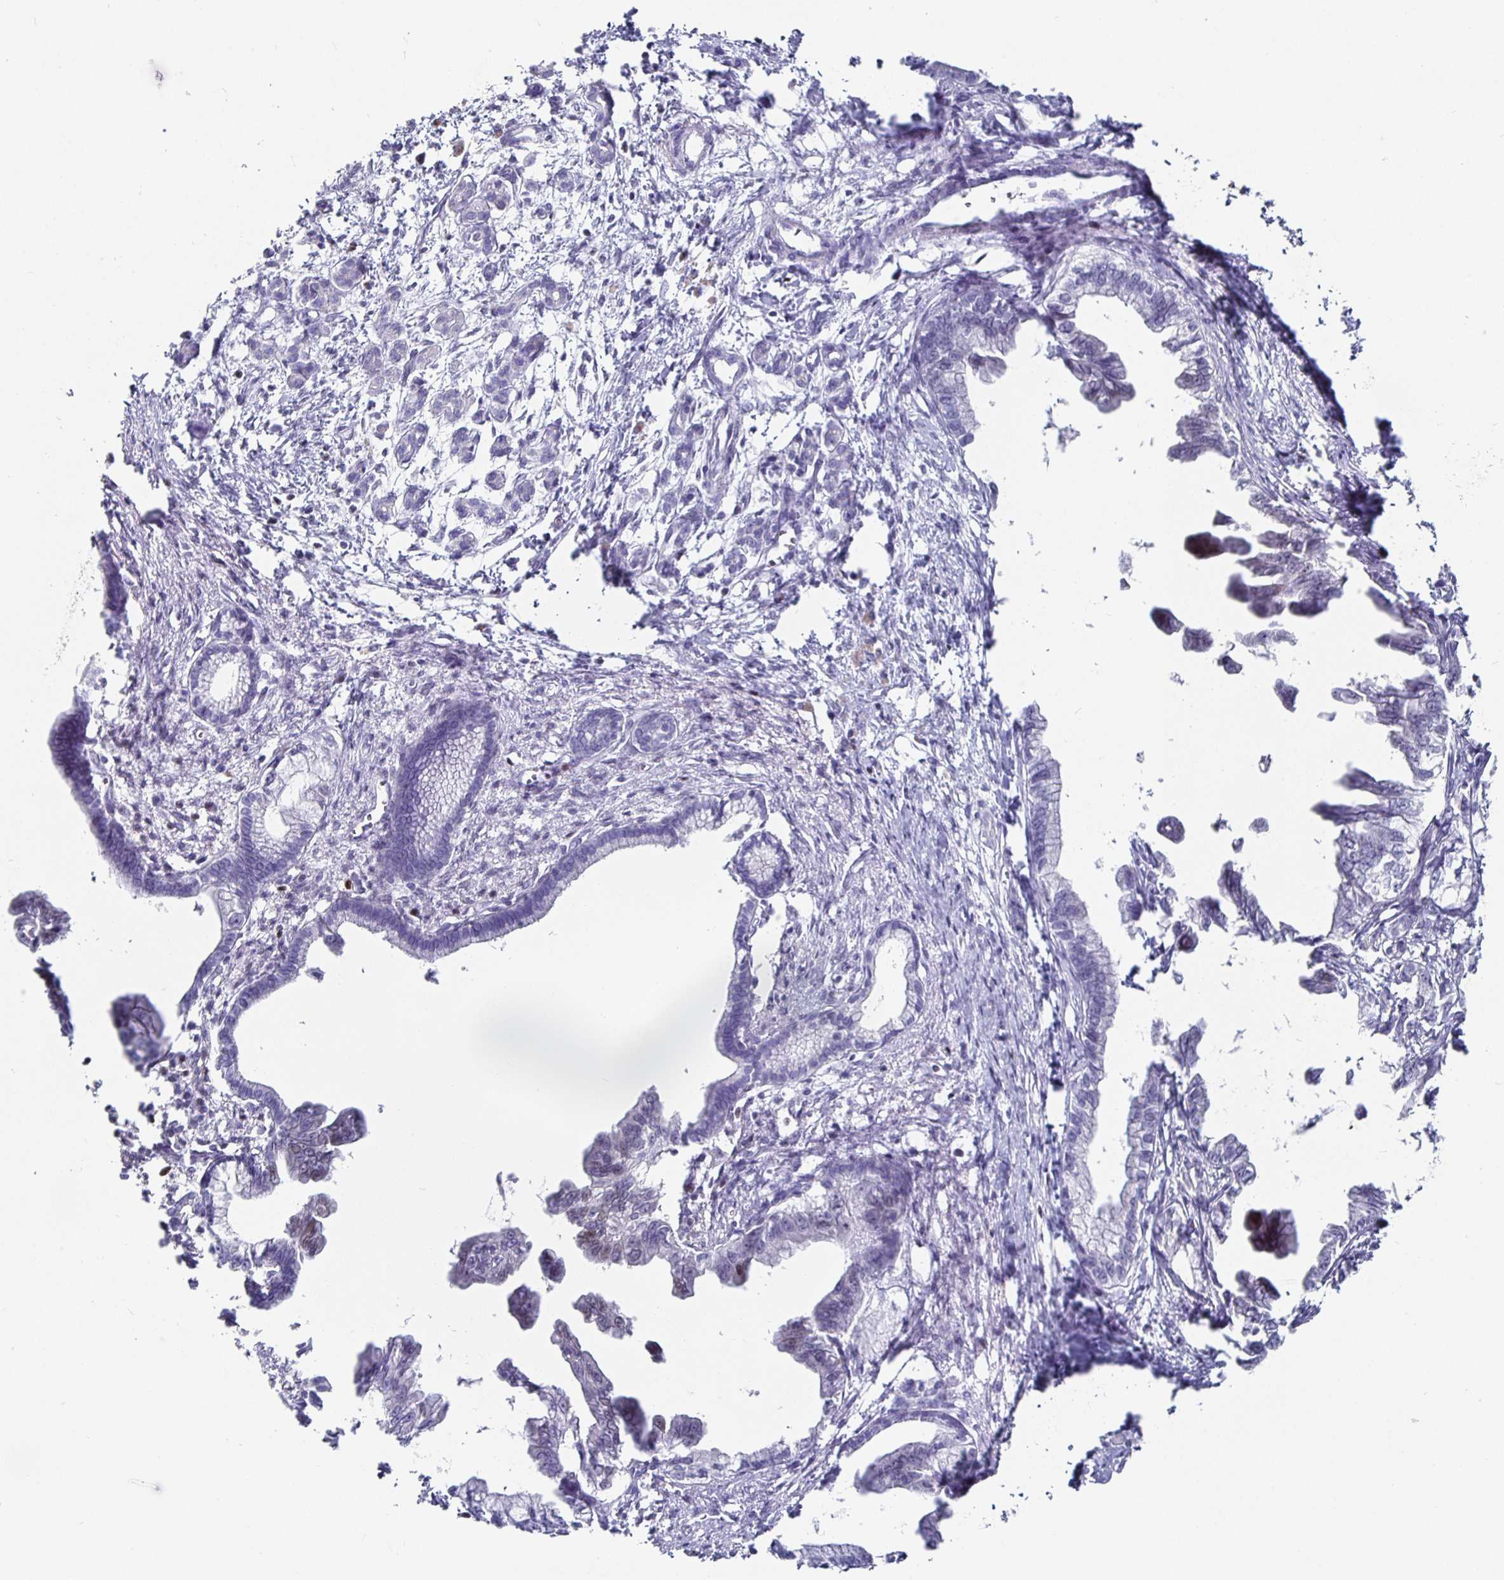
{"staining": {"intensity": "negative", "quantity": "none", "location": "none"}, "tissue": "pancreatic cancer", "cell_type": "Tumor cells", "image_type": "cancer", "snomed": [{"axis": "morphology", "description": "Adenocarcinoma, NOS"}, {"axis": "topography", "description": "Pancreas"}], "caption": "Tumor cells show no significant positivity in pancreatic cancer (adenocarcinoma).", "gene": "RUNX2", "patient": {"sex": "male", "age": 61}}